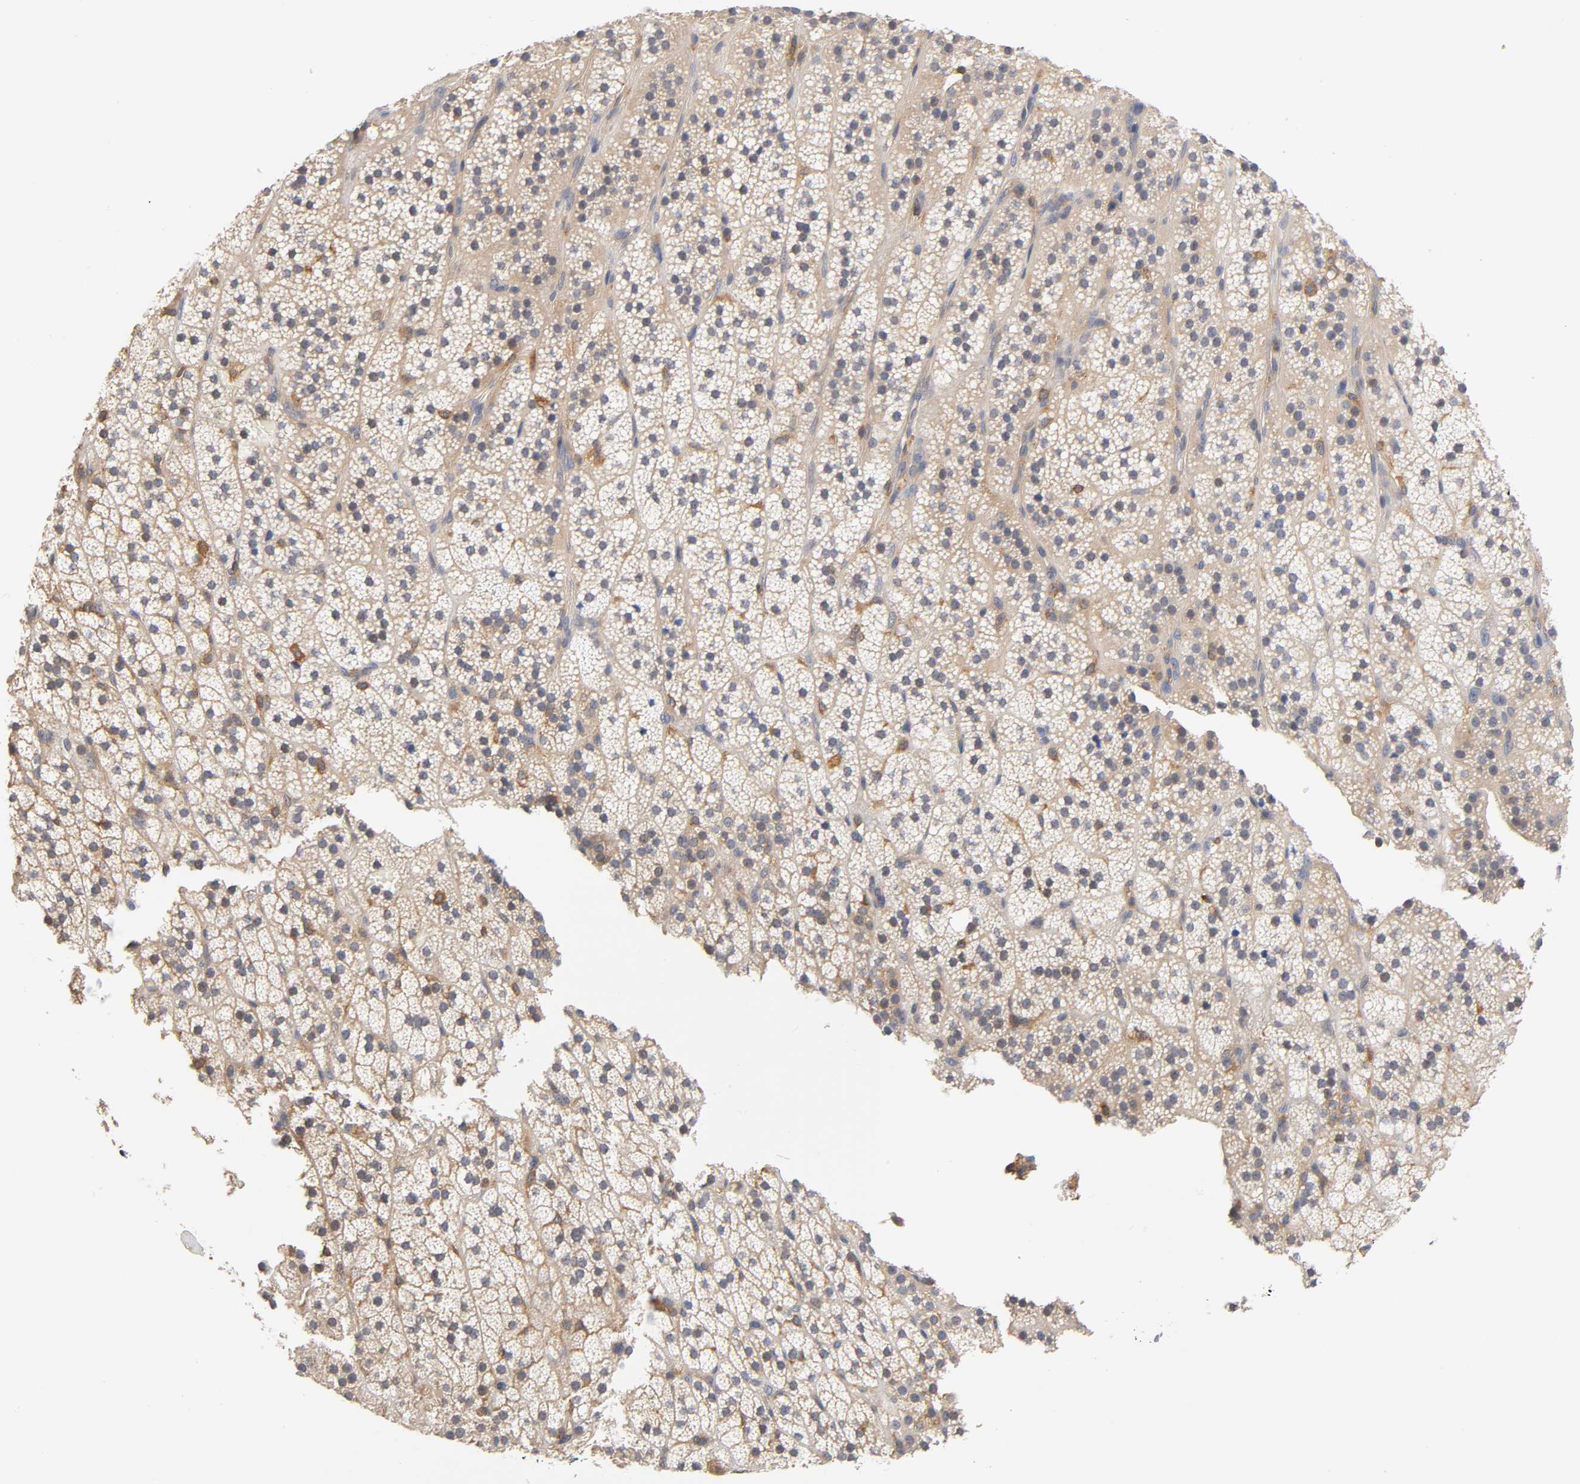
{"staining": {"intensity": "moderate", "quantity": ">75%", "location": "cytoplasmic/membranous"}, "tissue": "adrenal gland", "cell_type": "Glandular cells", "image_type": "normal", "snomed": [{"axis": "morphology", "description": "Normal tissue, NOS"}, {"axis": "topography", "description": "Adrenal gland"}], "caption": "A high-resolution image shows immunohistochemistry (IHC) staining of unremarkable adrenal gland, which shows moderate cytoplasmic/membranous staining in approximately >75% of glandular cells.", "gene": "ACTR2", "patient": {"sex": "male", "age": 35}}